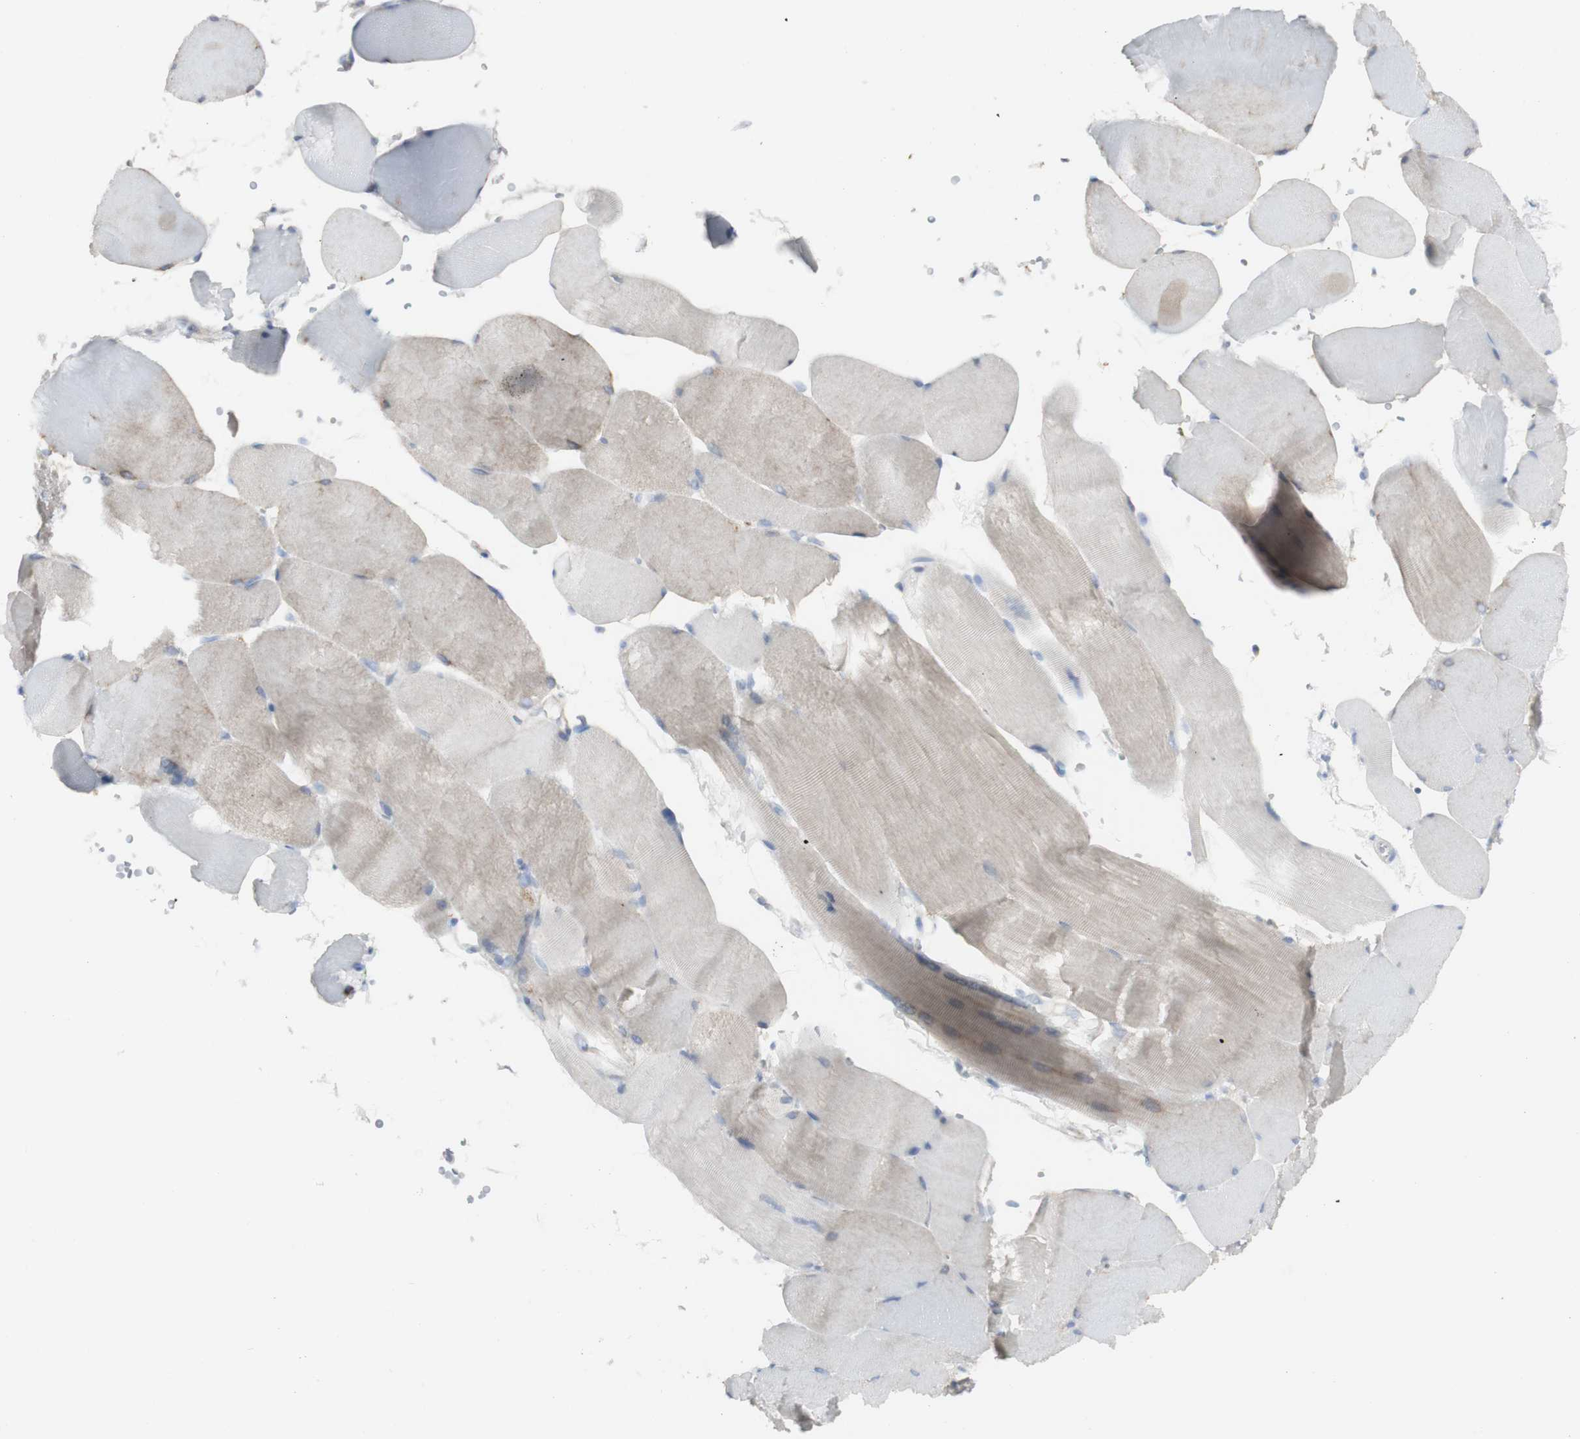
{"staining": {"intensity": "weak", "quantity": "<25%", "location": "cytoplasmic/membranous"}, "tissue": "skeletal muscle", "cell_type": "Myocytes", "image_type": "normal", "snomed": [{"axis": "morphology", "description": "Normal tissue, NOS"}, {"axis": "topography", "description": "Skin"}, {"axis": "topography", "description": "Skeletal muscle"}], "caption": "DAB (3,3'-diaminobenzidine) immunohistochemical staining of unremarkable human skeletal muscle exhibits no significant expression in myocytes. (DAB immunohistochemistry (IHC) with hematoxylin counter stain).", "gene": "CD207", "patient": {"sex": "male", "age": 83}}